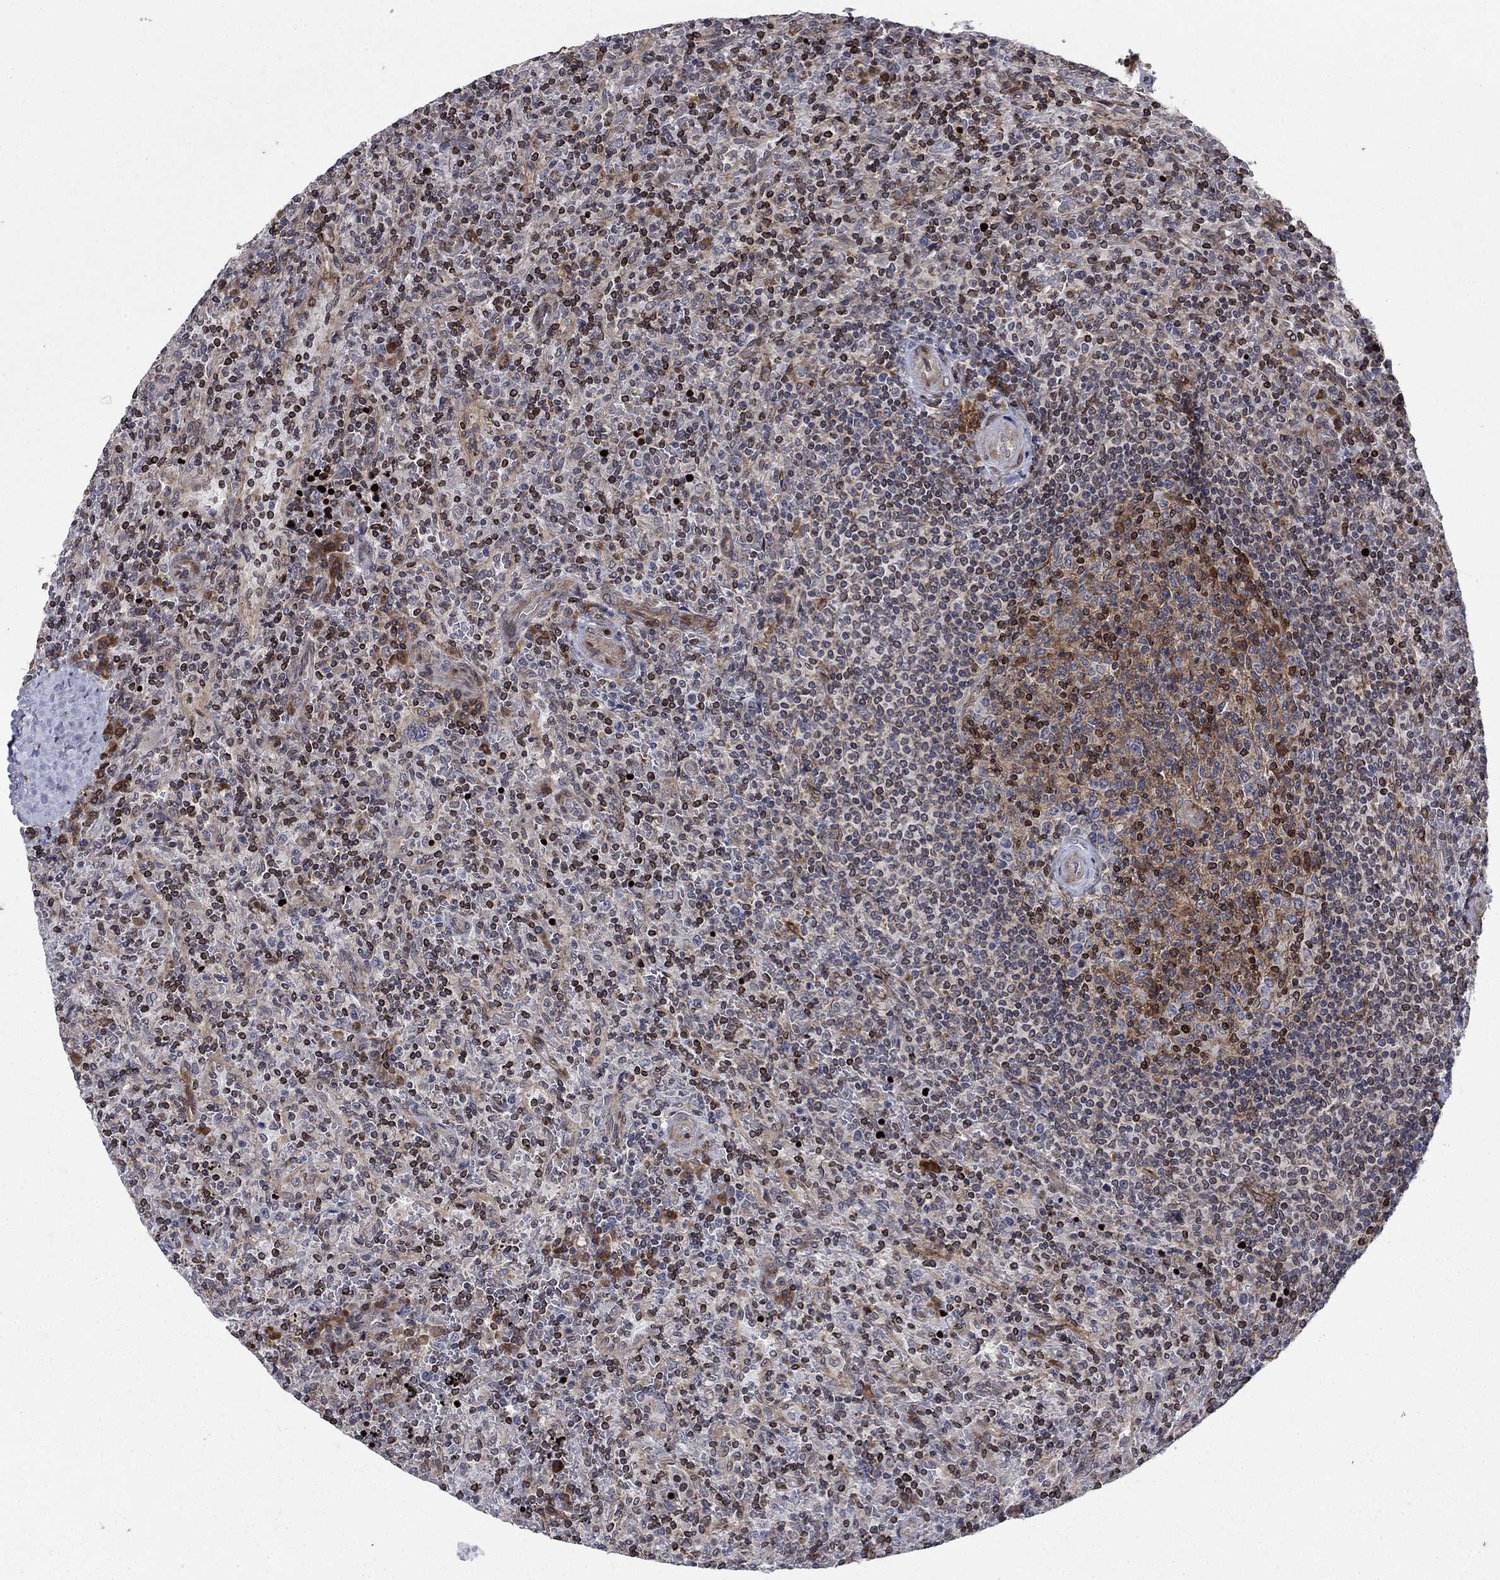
{"staining": {"intensity": "strong", "quantity": "<25%", "location": "cytoplasmic/membranous"}, "tissue": "lymphoma", "cell_type": "Tumor cells", "image_type": "cancer", "snomed": [{"axis": "morphology", "description": "Malignant lymphoma, non-Hodgkin's type, Low grade"}, {"axis": "topography", "description": "Spleen"}], "caption": "Lymphoma tissue displays strong cytoplasmic/membranous positivity in approximately <25% of tumor cells, visualized by immunohistochemistry.", "gene": "DHRS7", "patient": {"sex": "male", "age": 62}}